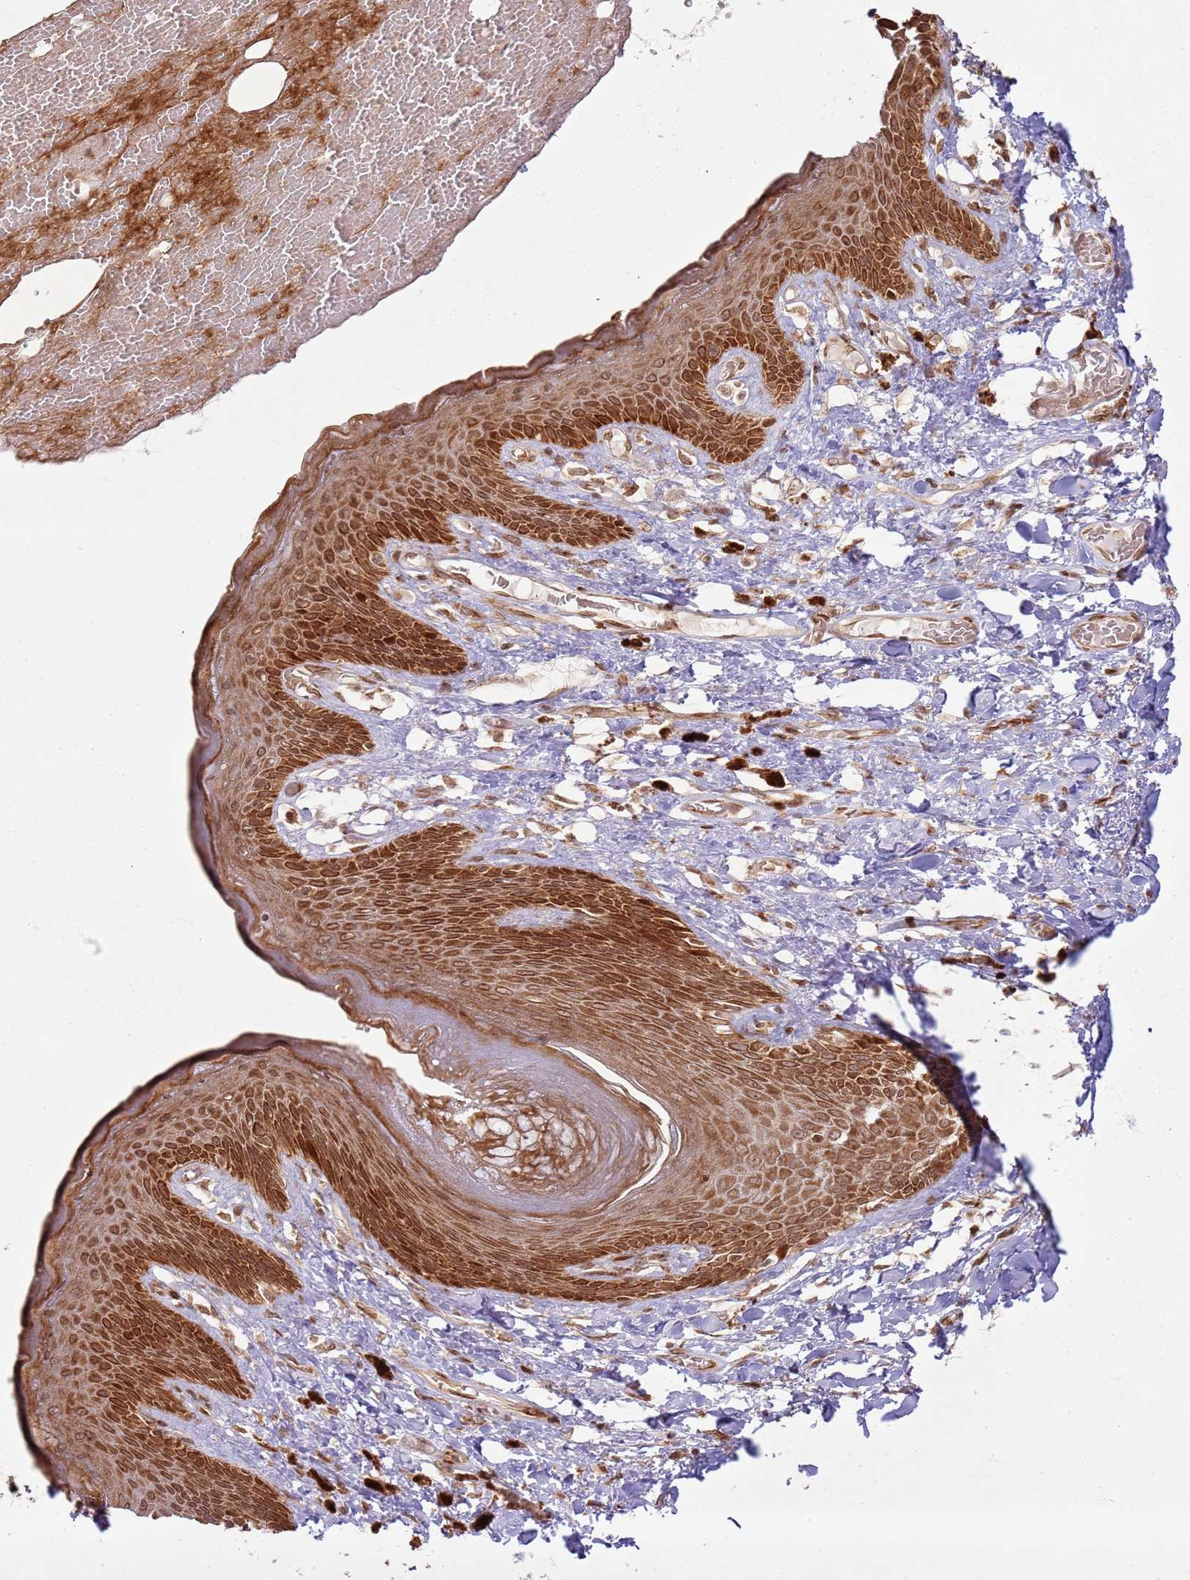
{"staining": {"intensity": "strong", "quantity": ">75%", "location": "cytoplasmic/membranous,nuclear"}, "tissue": "skin", "cell_type": "Epidermal cells", "image_type": "normal", "snomed": [{"axis": "morphology", "description": "Normal tissue, NOS"}, {"axis": "topography", "description": "Anal"}], "caption": "This micrograph exhibits immunohistochemistry (IHC) staining of benign skin, with high strong cytoplasmic/membranous,nuclear expression in about >75% of epidermal cells.", "gene": "KLHL36", "patient": {"sex": "female", "age": 78}}